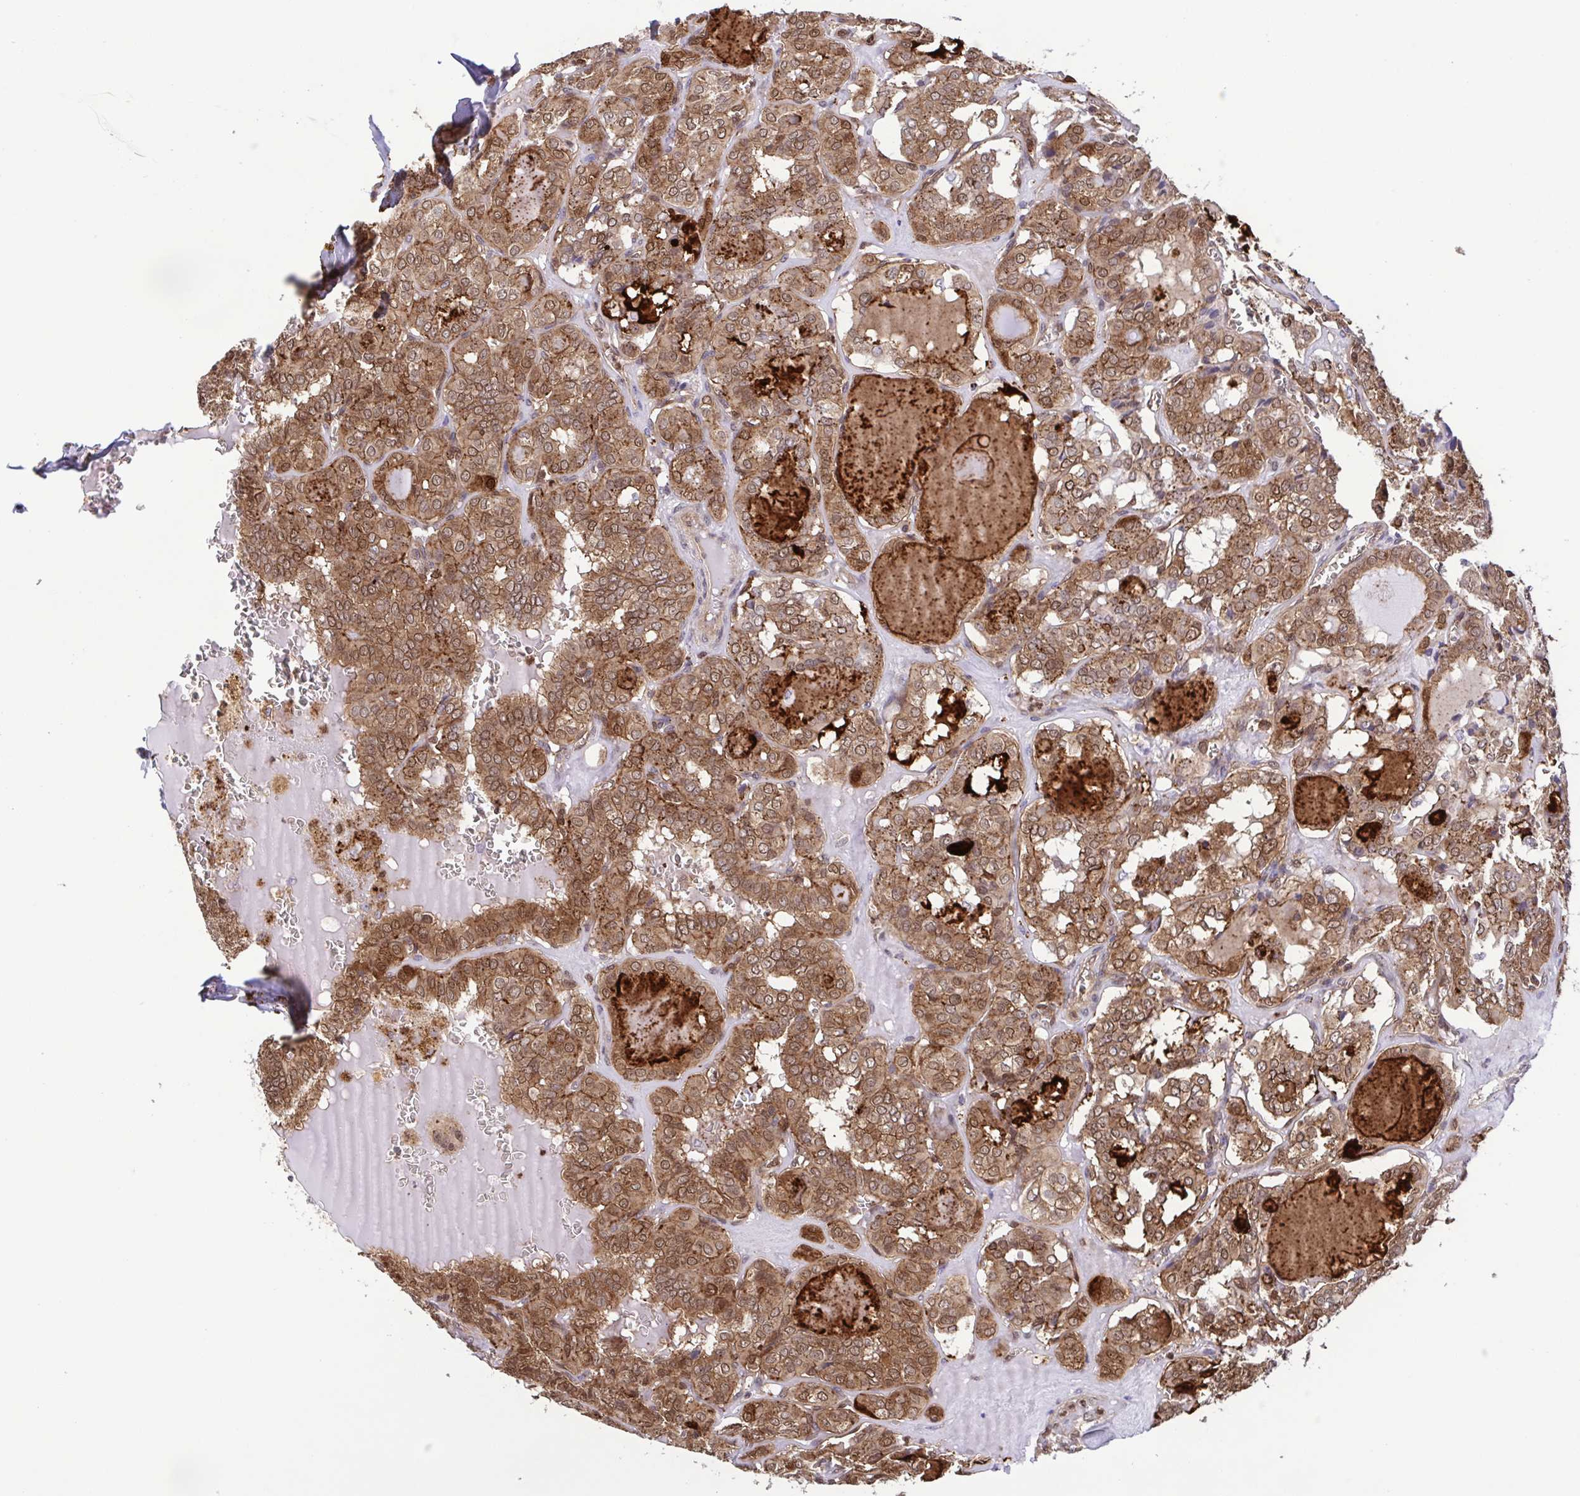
{"staining": {"intensity": "moderate", "quantity": ">75%", "location": "cytoplasmic/membranous,nuclear"}, "tissue": "thyroid cancer", "cell_type": "Tumor cells", "image_type": "cancer", "snomed": [{"axis": "morphology", "description": "Papillary adenocarcinoma, NOS"}, {"axis": "topography", "description": "Thyroid gland"}], "caption": "Thyroid cancer (papillary adenocarcinoma) stained with DAB (3,3'-diaminobenzidine) immunohistochemistry (IHC) demonstrates medium levels of moderate cytoplasmic/membranous and nuclear positivity in approximately >75% of tumor cells.", "gene": "CHMP1B", "patient": {"sex": "female", "age": 41}}